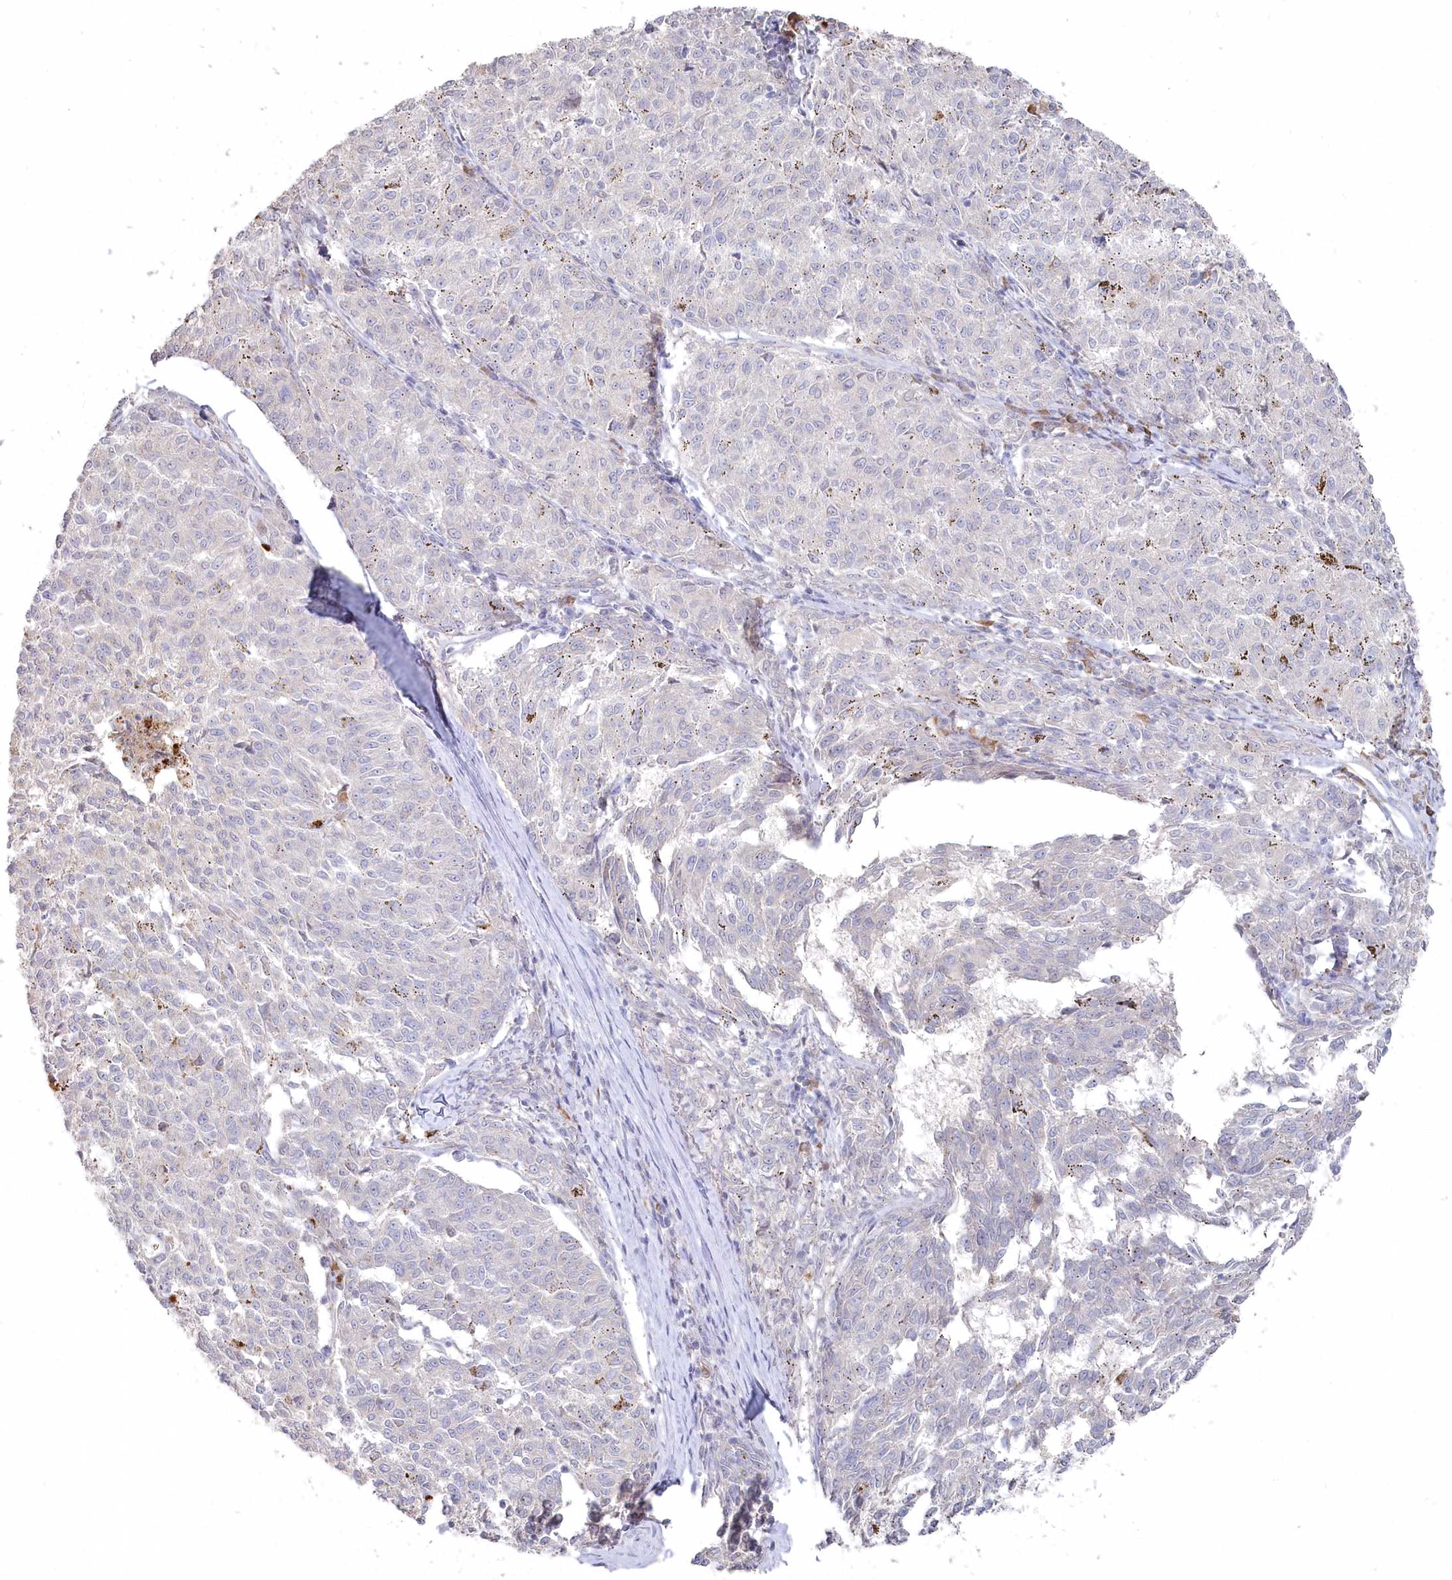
{"staining": {"intensity": "negative", "quantity": "none", "location": "none"}, "tissue": "melanoma", "cell_type": "Tumor cells", "image_type": "cancer", "snomed": [{"axis": "morphology", "description": "Malignant melanoma, NOS"}, {"axis": "topography", "description": "Skin"}], "caption": "Photomicrograph shows no protein positivity in tumor cells of malignant melanoma tissue.", "gene": "TGFBRAP1", "patient": {"sex": "female", "age": 72}}